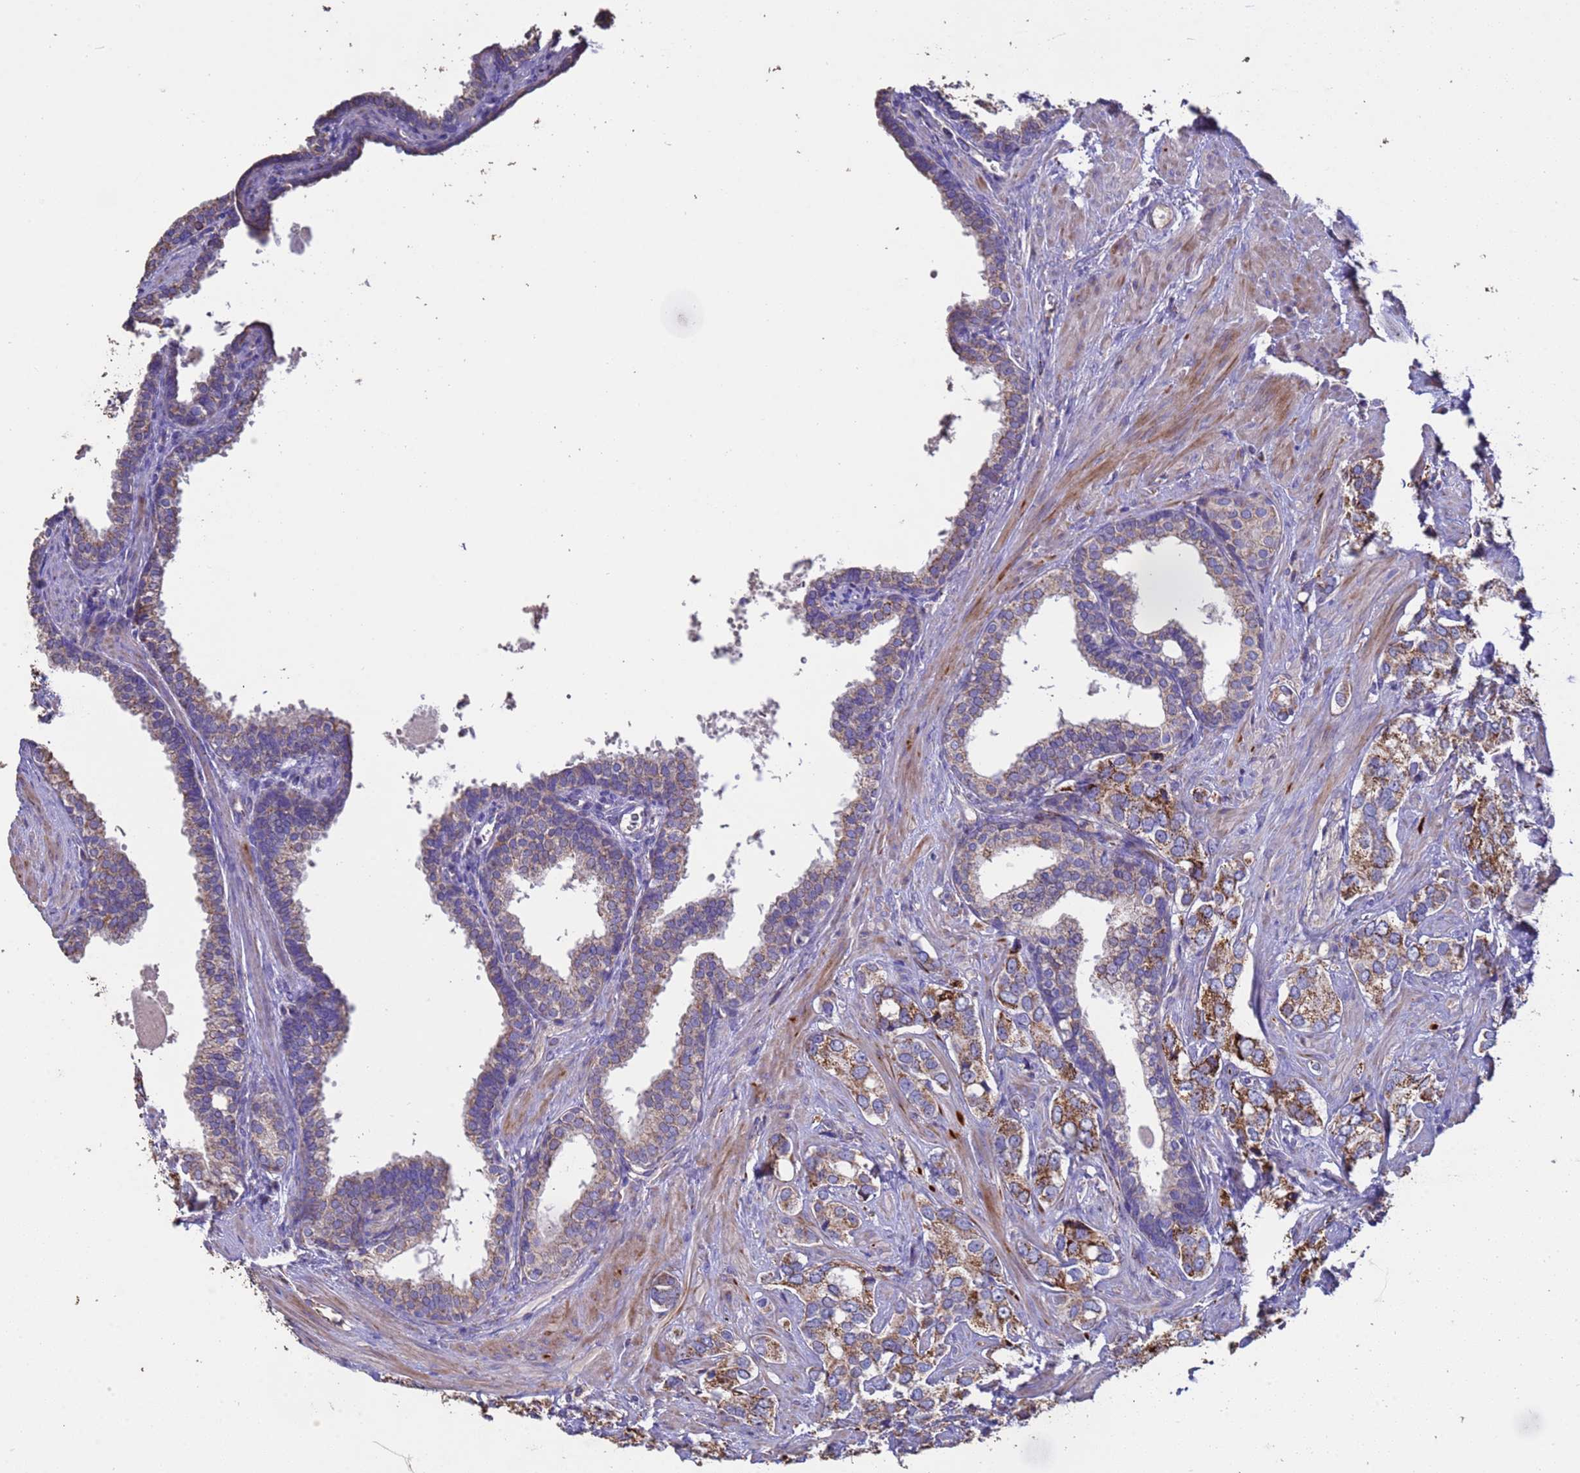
{"staining": {"intensity": "moderate", "quantity": ">75%", "location": "cytoplasmic/membranous"}, "tissue": "prostate cancer", "cell_type": "Tumor cells", "image_type": "cancer", "snomed": [{"axis": "morphology", "description": "Adenocarcinoma, High grade"}, {"axis": "topography", "description": "Prostate"}], "caption": "About >75% of tumor cells in human prostate cancer (adenocarcinoma (high-grade)) reveal moderate cytoplasmic/membranous protein staining as visualized by brown immunohistochemical staining.", "gene": "ZNFX1", "patient": {"sex": "male", "age": 66}}